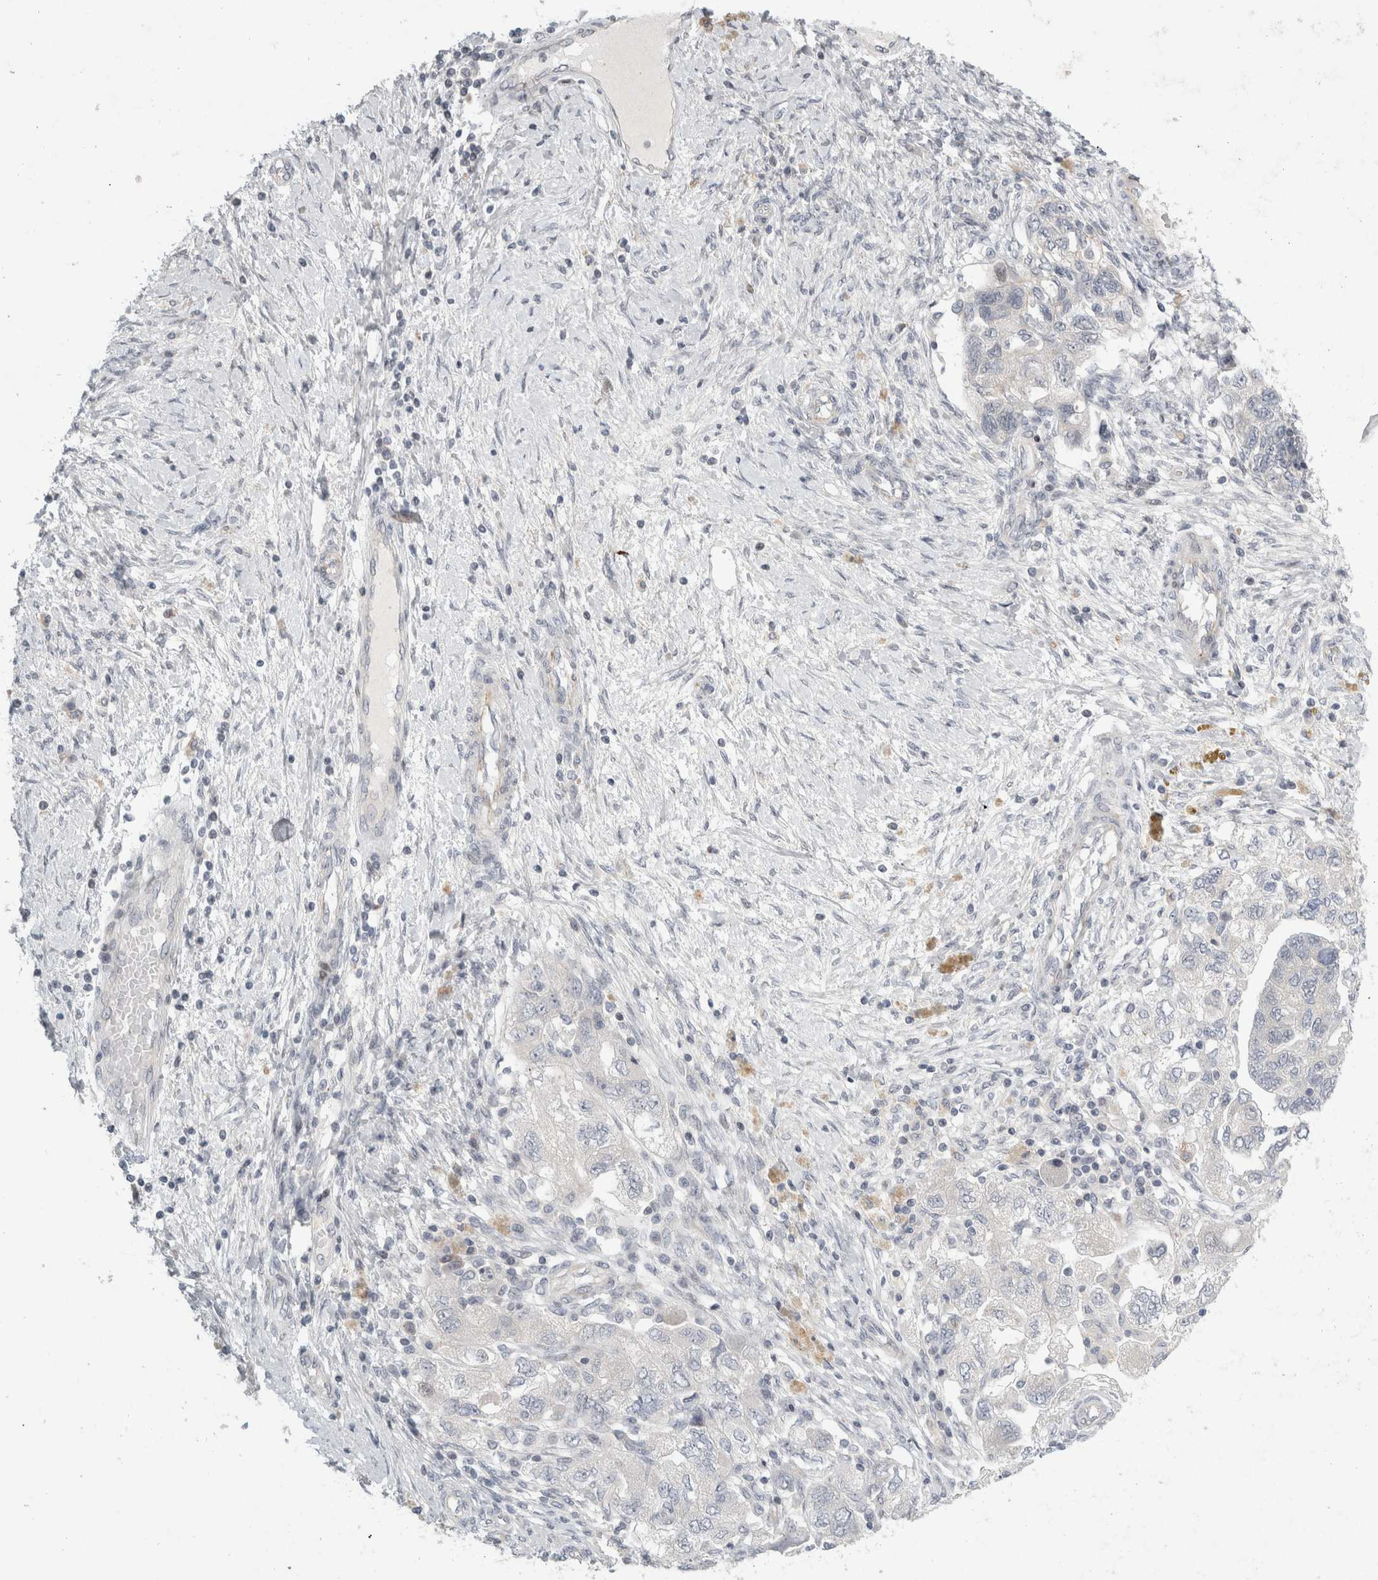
{"staining": {"intensity": "negative", "quantity": "none", "location": "none"}, "tissue": "ovarian cancer", "cell_type": "Tumor cells", "image_type": "cancer", "snomed": [{"axis": "morphology", "description": "Carcinoma, NOS"}, {"axis": "morphology", "description": "Cystadenocarcinoma, serous, NOS"}, {"axis": "topography", "description": "Ovary"}], "caption": "Immunohistochemistry (IHC) photomicrograph of neoplastic tissue: human ovarian carcinoma stained with DAB exhibits no significant protein positivity in tumor cells.", "gene": "UTP25", "patient": {"sex": "female", "age": 69}}